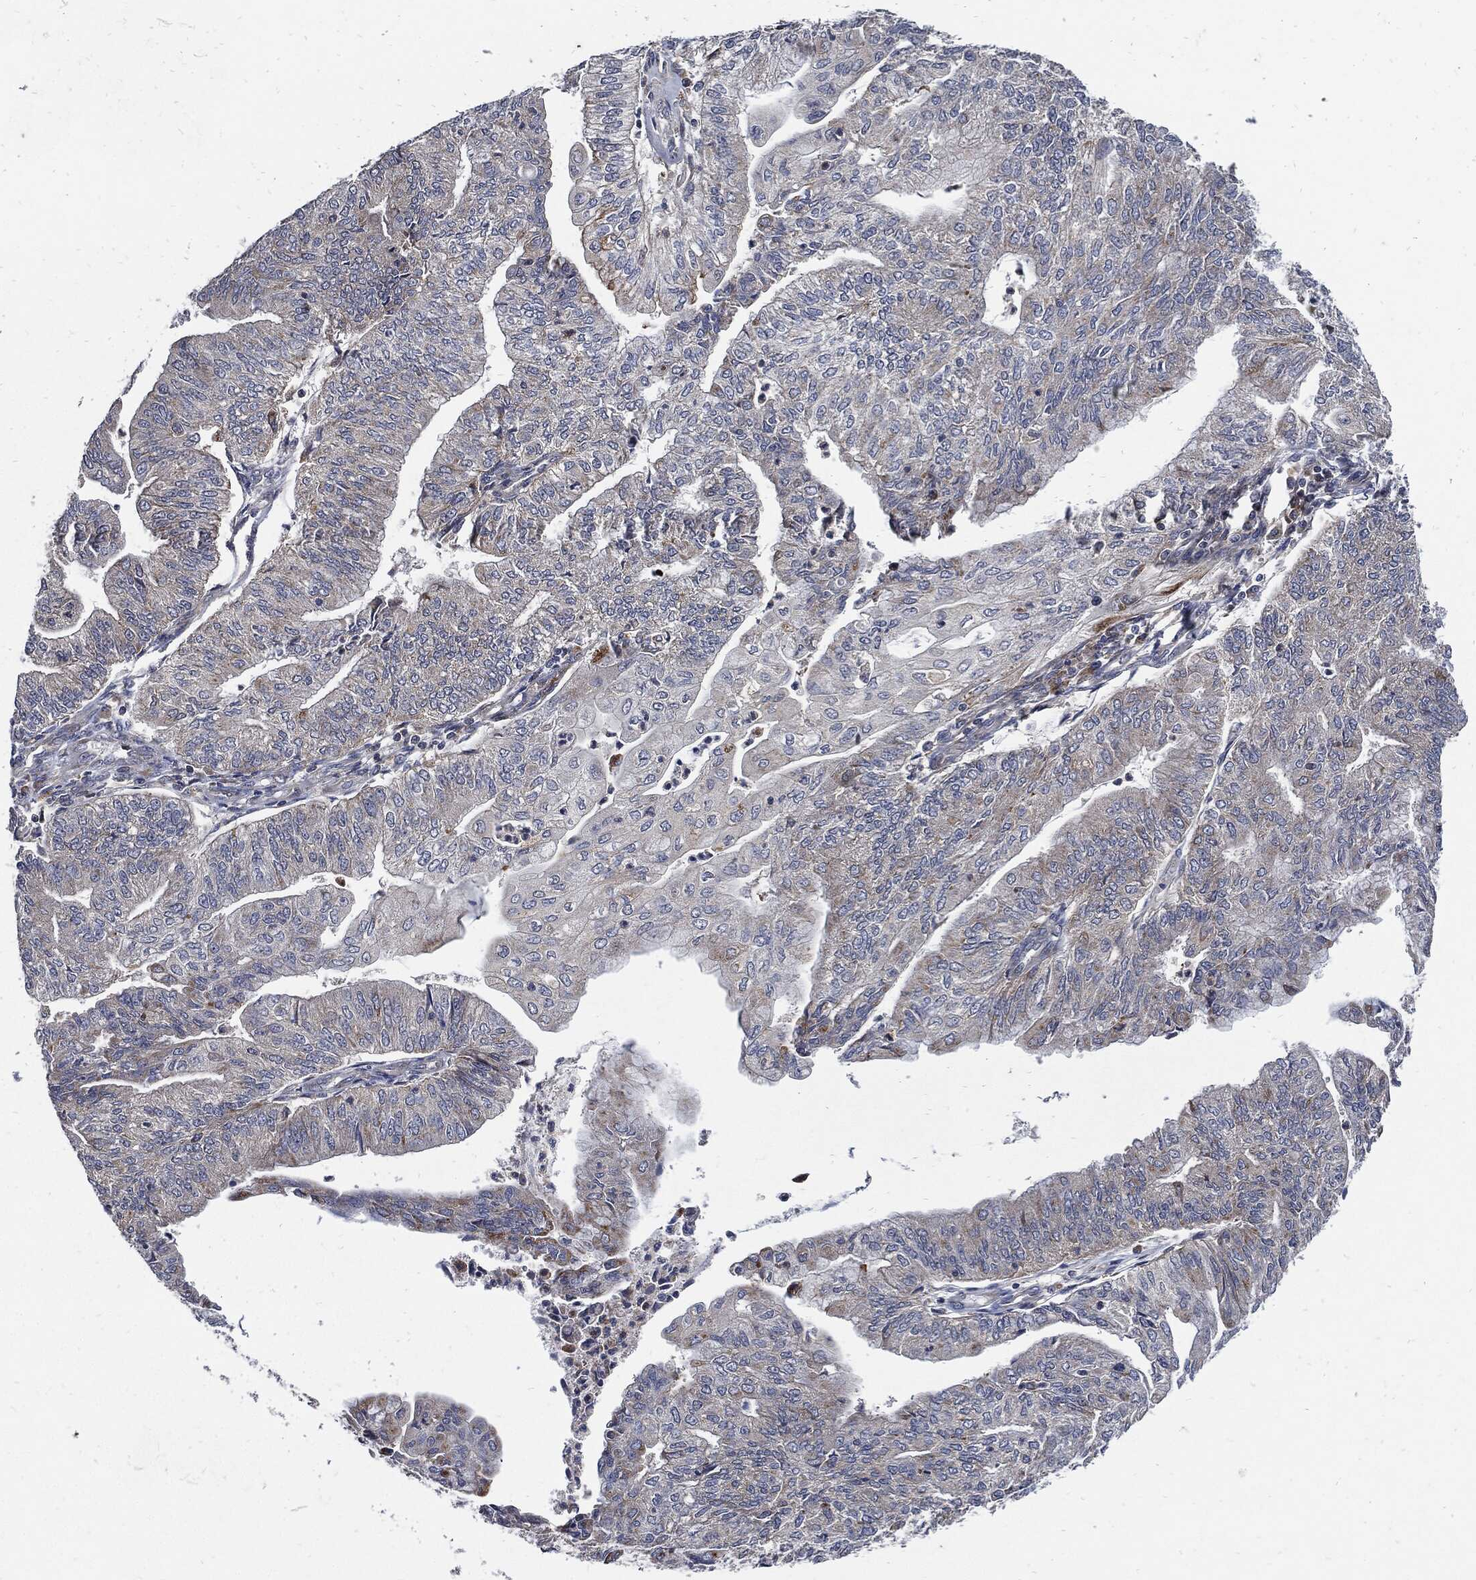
{"staining": {"intensity": "negative", "quantity": "none", "location": "none"}, "tissue": "endometrial cancer", "cell_type": "Tumor cells", "image_type": "cancer", "snomed": [{"axis": "morphology", "description": "Adenocarcinoma, NOS"}, {"axis": "topography", "description": "Endometrium"}], "caption": "Histopathology image shows no protein positivity in tumor cells of endometrial cancer (adenocarcinoma) tissue. (DAB (3,3'-diaminobenzidine) IHC with hematoxylin counter stain).", "gene": "SLC31A2", "patient": {"sex": "female", "age": 59}}